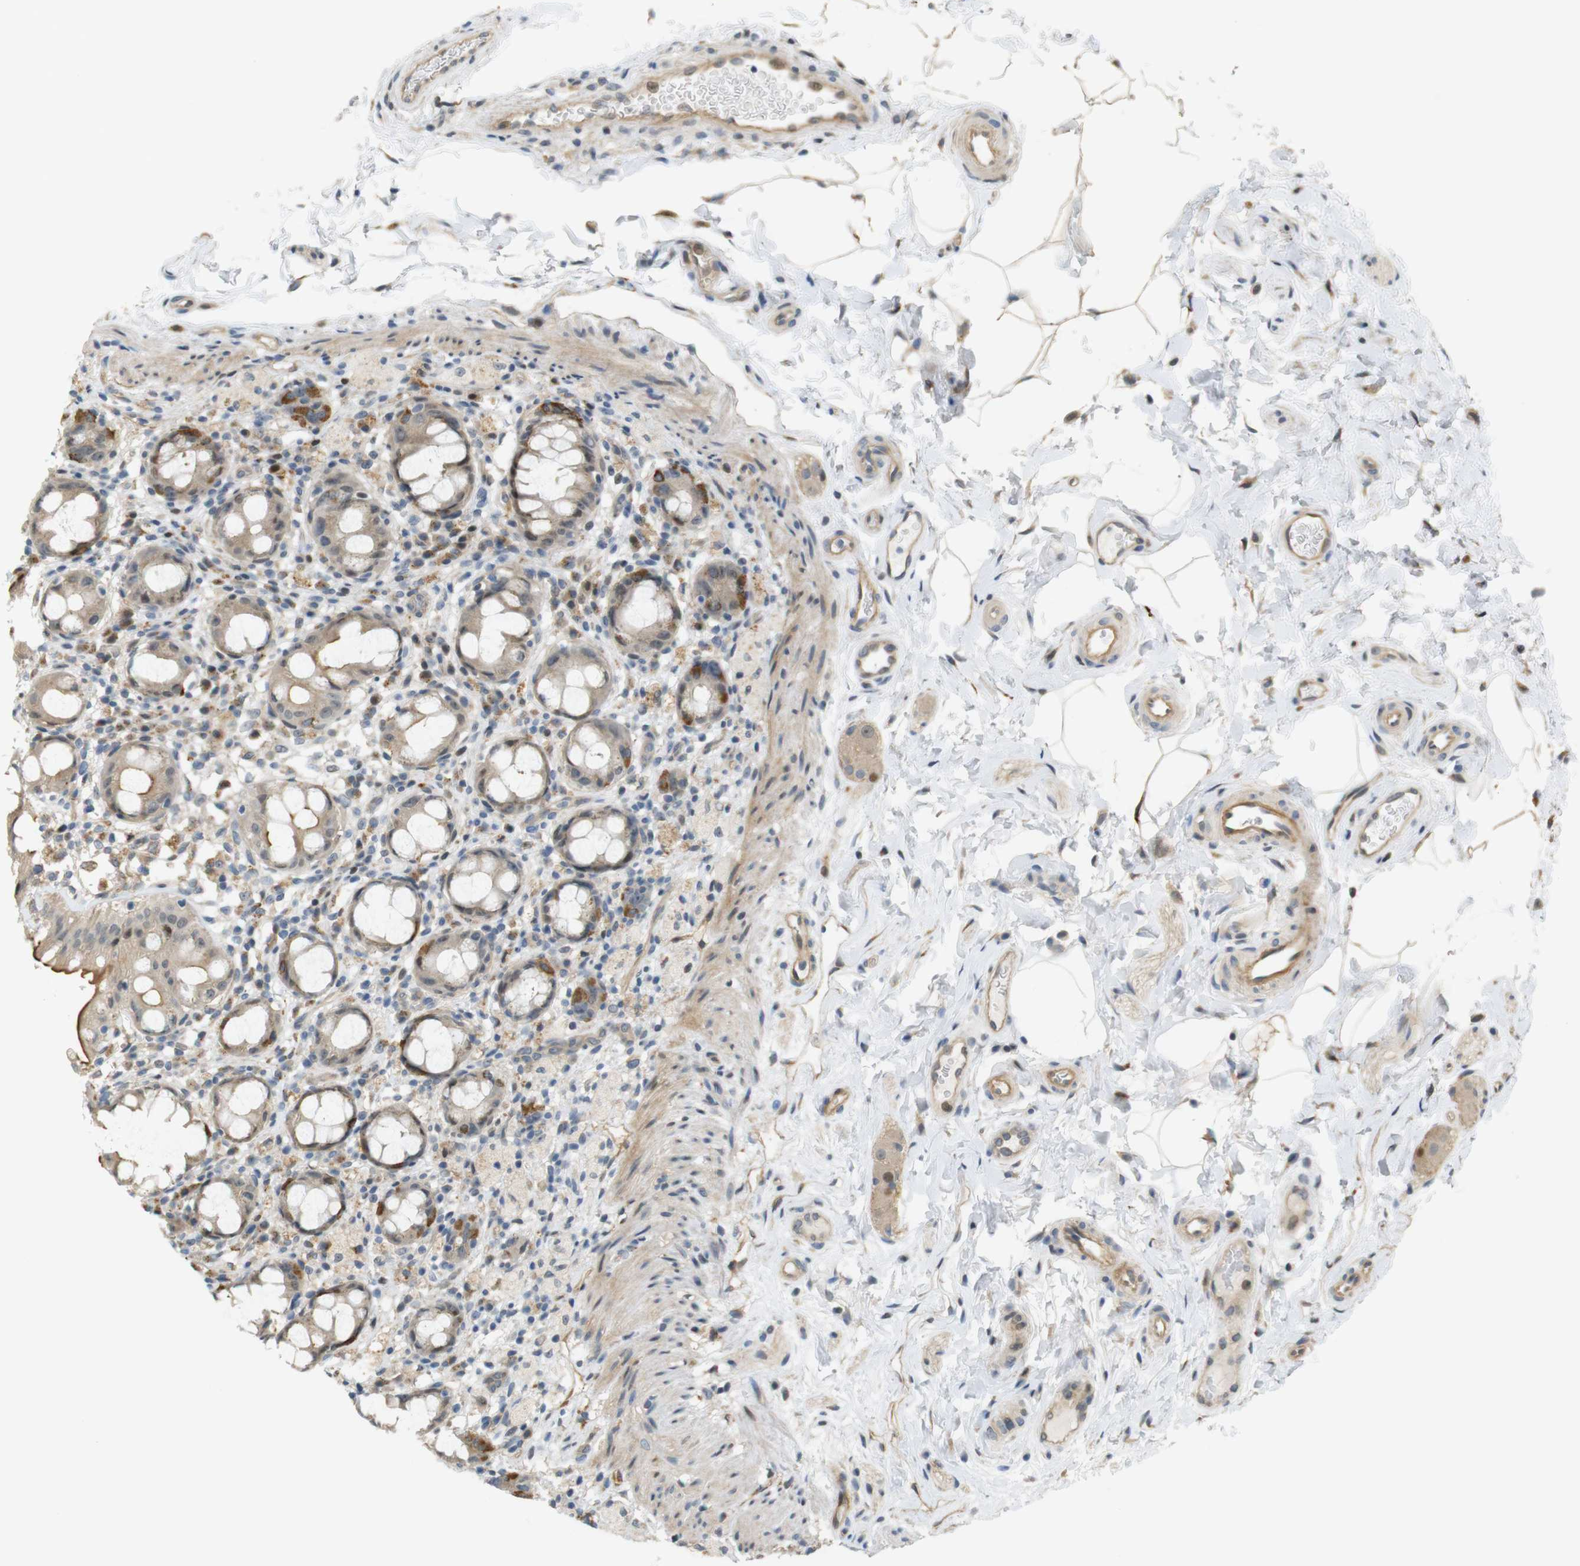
{"staining": {"intensity": "moderate", "quantity": "25%-75%", "location": "cytoplasmic/membranous"}, "tissue": "rectum", "cell_type": "Glandular cells", "image_type": "normal", "snomed": [{"axis": "morphology", "description": "Normal tissue, NOS"}, {"axis": "topography", "description": "Rectum"}], "caption": "Unremarkable rectum shows moderate cytoplasmic/membranous expression in about 25%-75% of glandular cells Using DAB (brown) and hematoxylin (blue) stains, captured at high magnification using brightfield microscopy..", "gene": "TSPAN9", "patient": {"sex": "male", "age": 44}}